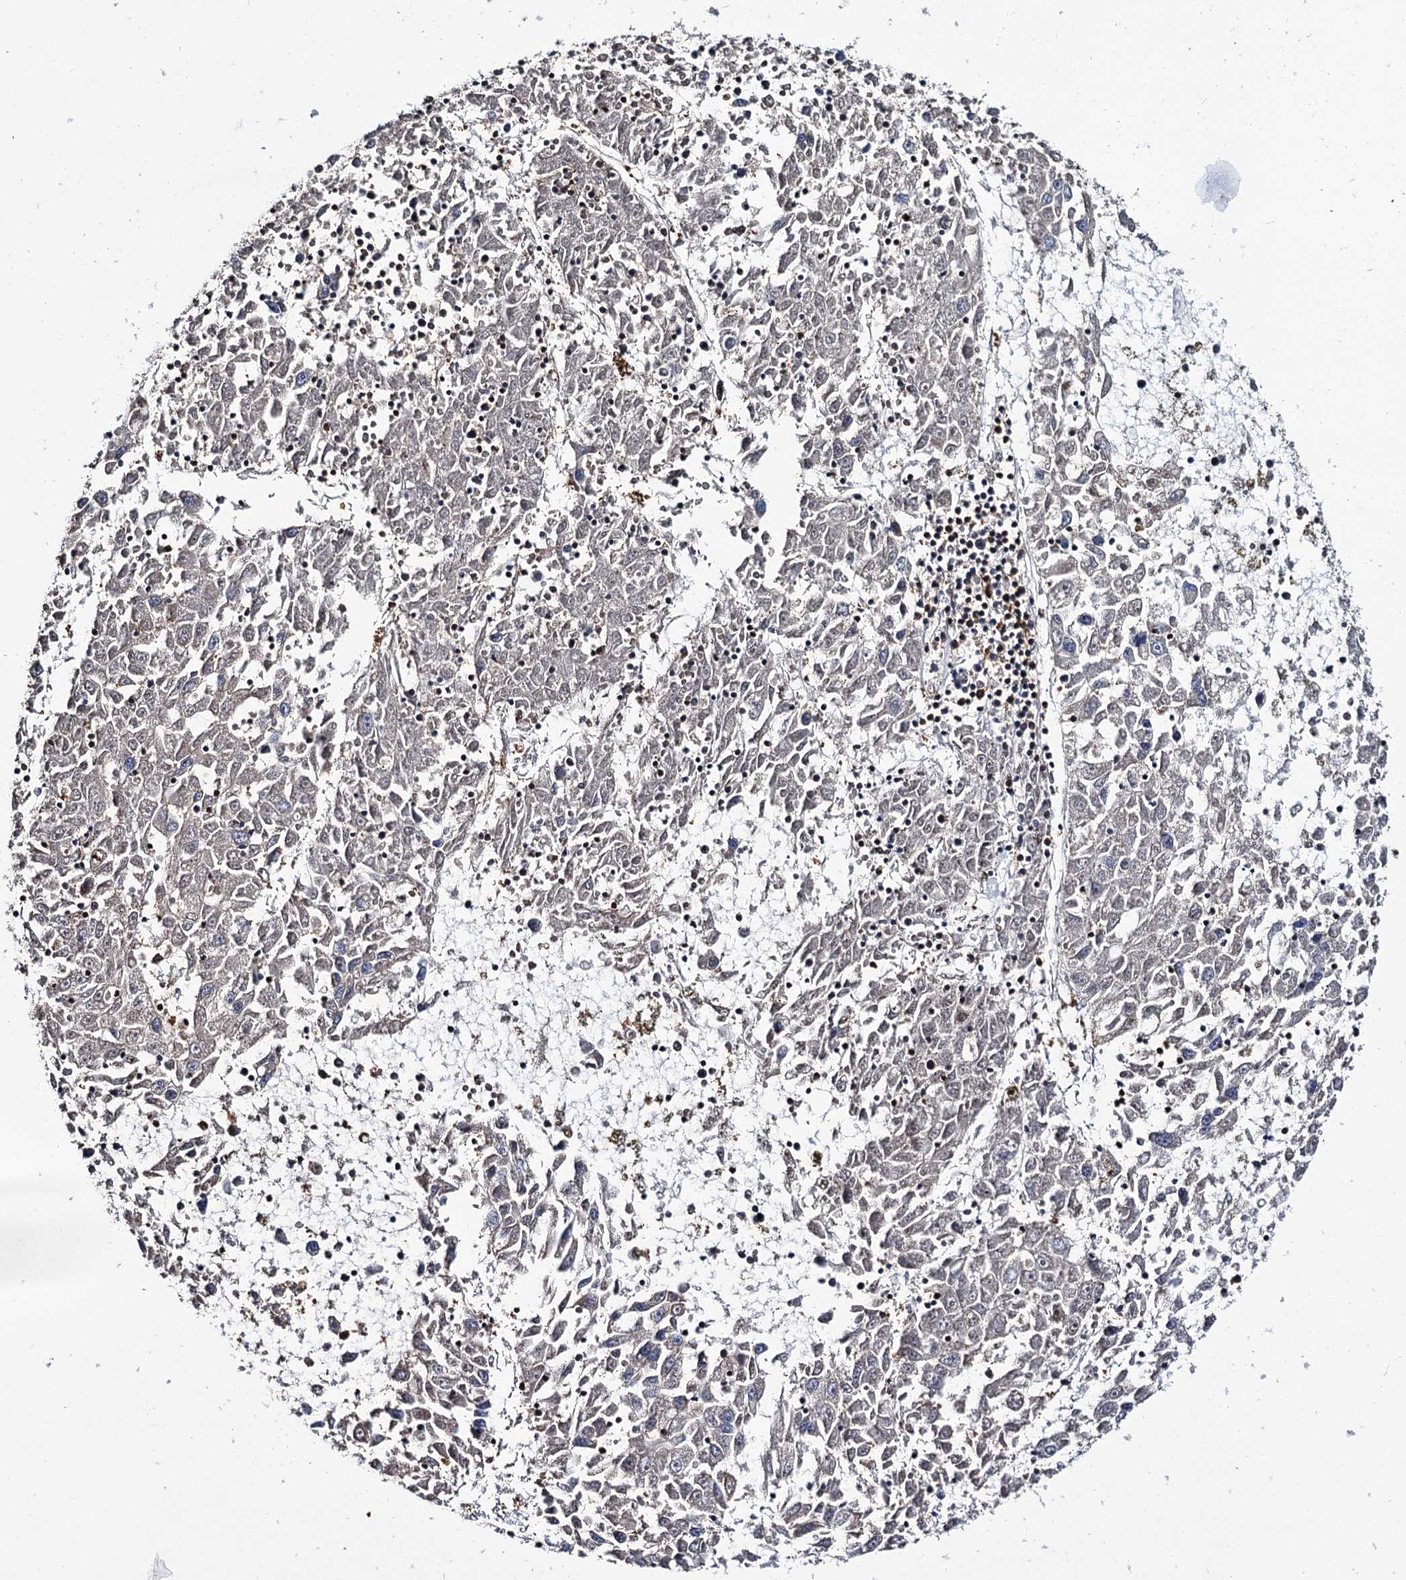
{"staining": {"intensity": "weak", "quantity": "<25%", "location": "cytoplasmic/membranous"}, "tissue": "liver cancer", "cell_type": "Tumor cells", "image_type": "cancer", "snomed": [{"axis": "morphology", "description": "Carcinoma, Hepatocellular, NOS"}, {"axis": "topography", "description": "Liver"}], "caption": "High power microscopy micrograph of an immunohistochemistry (IHC) micrograph of liver cancer (hepatocellular carcinoma), revealing no significant positivity in tumor cells.", "gene": "UBASH3B", "patient": {"sex": "male", "age": 49}}